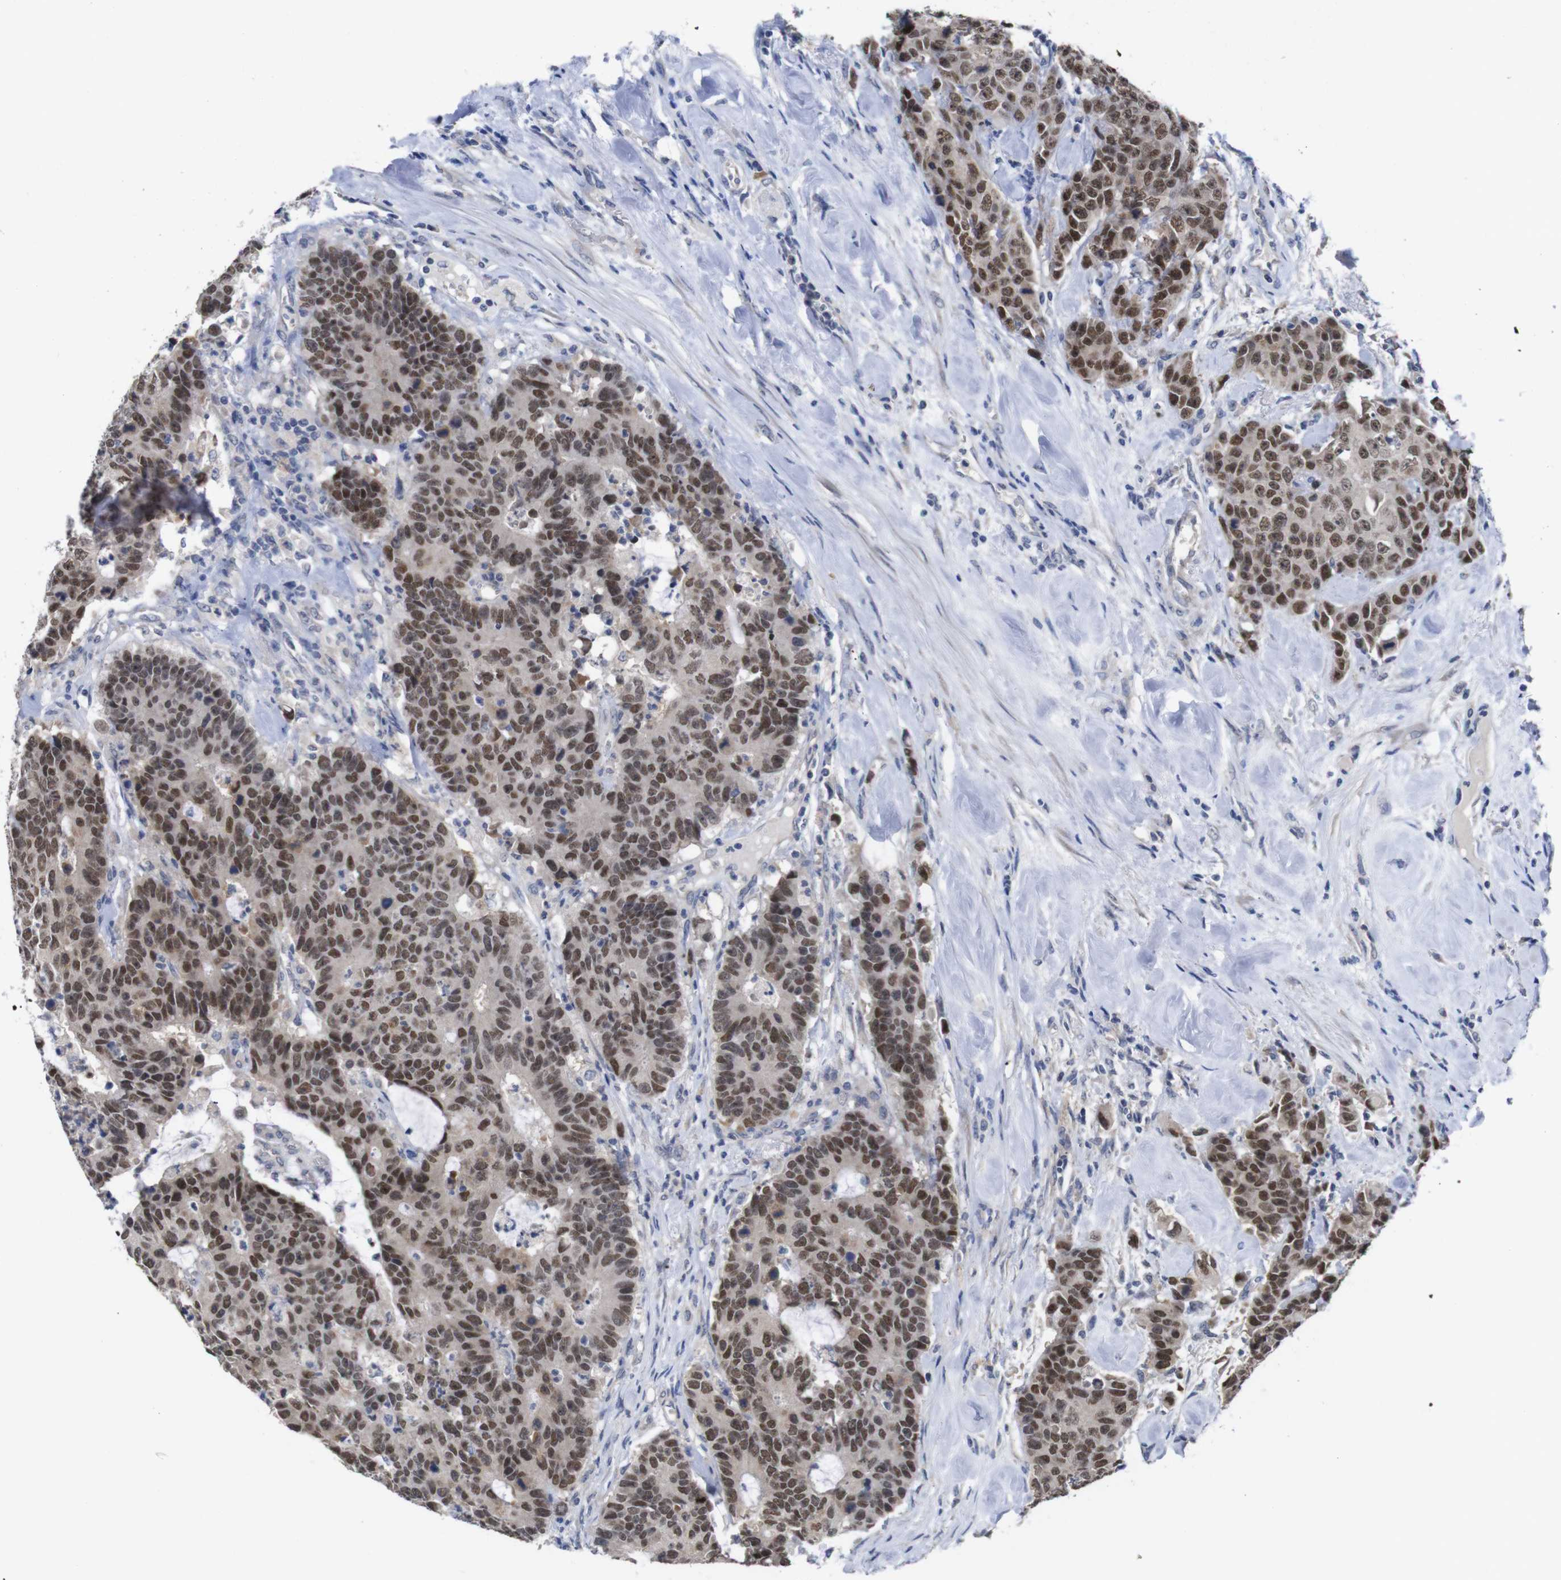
{"staining": {"intensity": "strong", "quantity": ">75%", "location": "nuclear"}, "tissue": "colorectal cancer", "cell_type": "Tumor cells", "image_type": "cancer", "snomed": [{"axis": "morphology", "description": "Adenocarcinoma, NOS"}, {"axis": "topography", "description": "Colon"}], "caption": "Immunohistochemical staining of human colorectal adenocarcinoma displays high levels of strong nuclear expression in approximately >75% of tumor cells.", "gene": "HNF1A", "patient": {"sex": "female", "age": 86}}